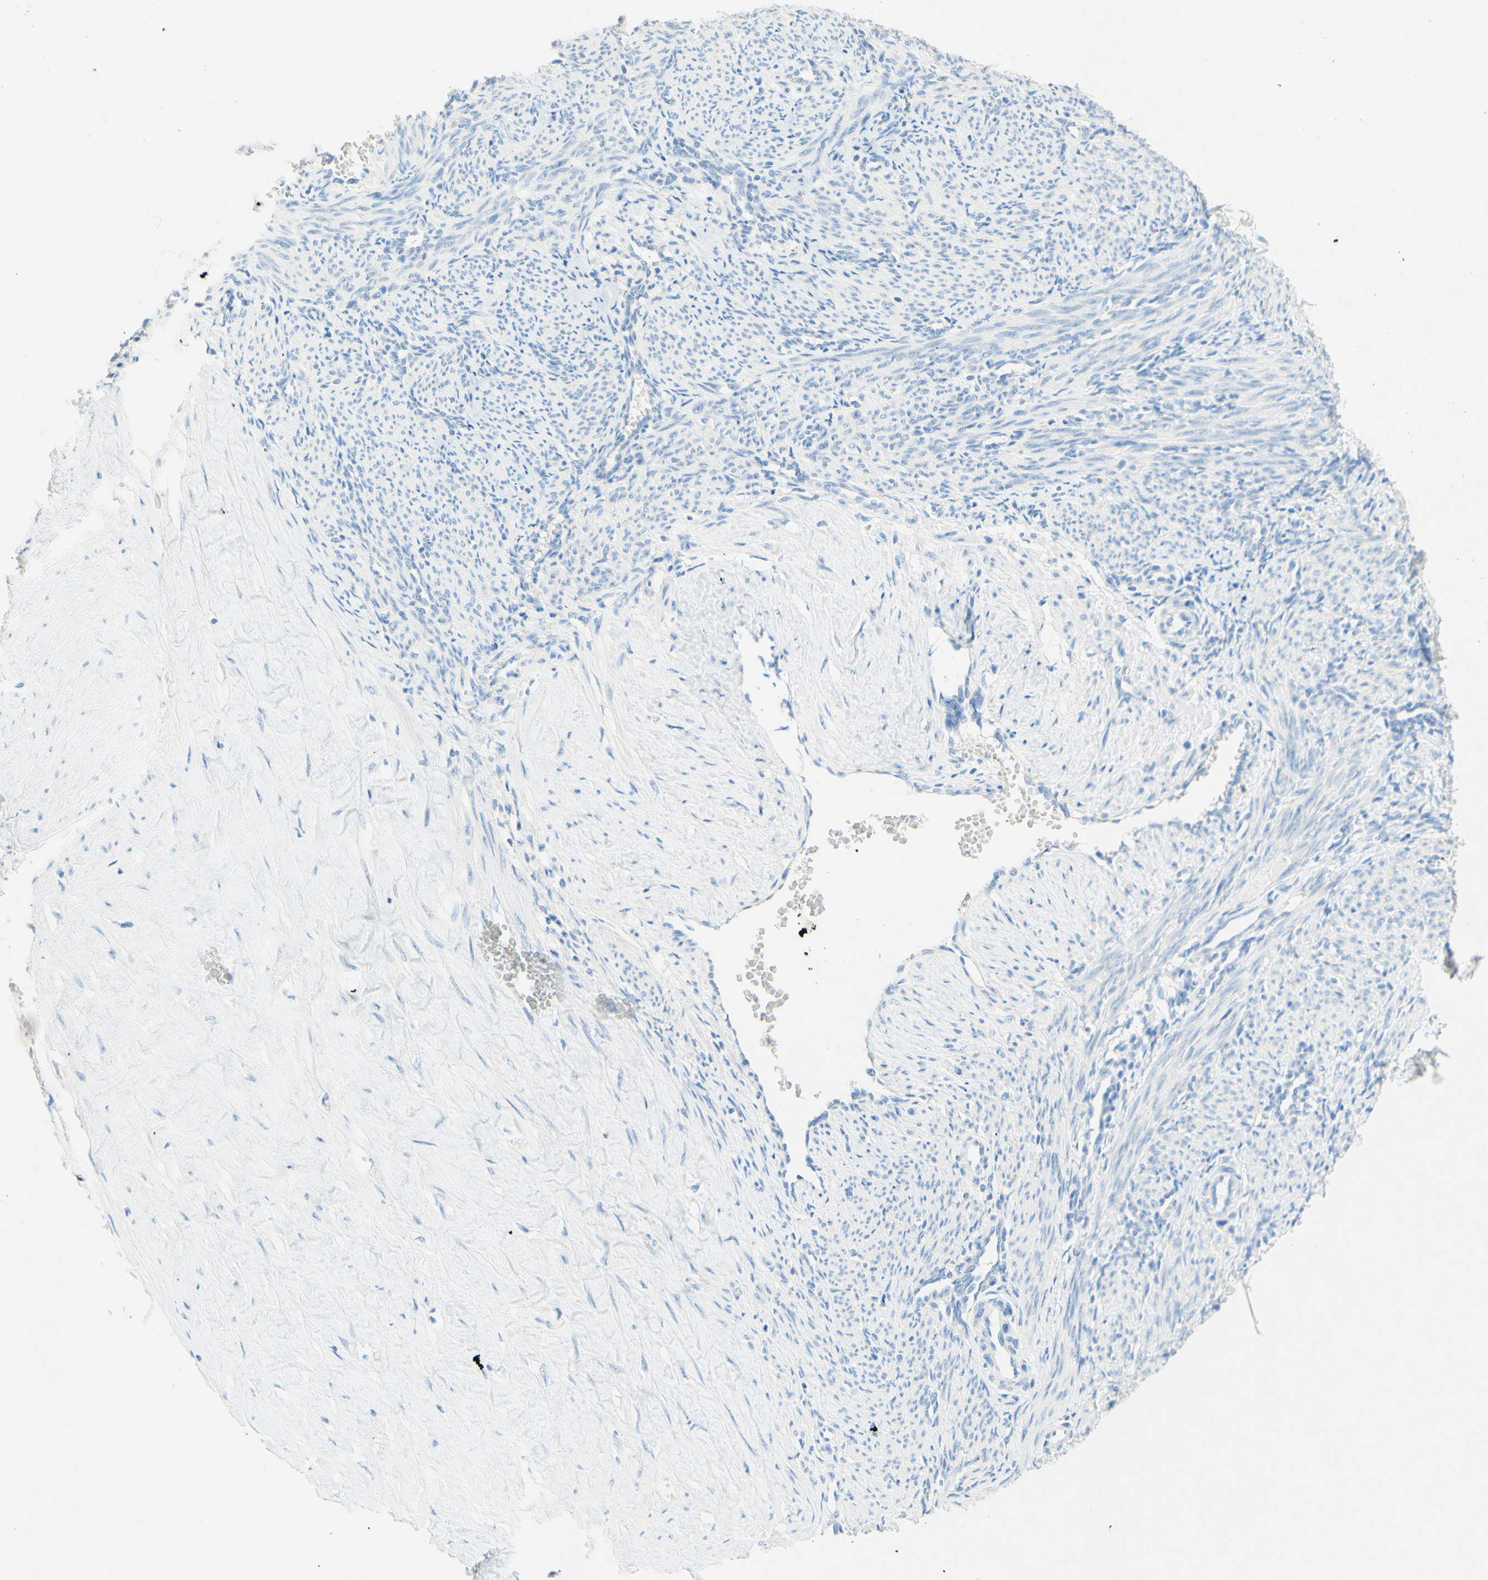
{"staining": {"intensity": "negative", "quantity": "none", "location": "none"}, "tissue": "smooth muscle", "cell_type": "Smooth muscle cells", "image_type": "normal", "snomed": [{"axis": "morphology", "description": "Normal tissue, NOS"}, {"axis": "topography", "description": "Endometrium"}], "caption": "Photomicrograph shows no protein staining in smooth muscle cells of benign smooth muscle. (IHC, brightfield microscopy, high magnification).", "gene": "SLC46A1", "patient": {"sex": "female", "age": 33}}